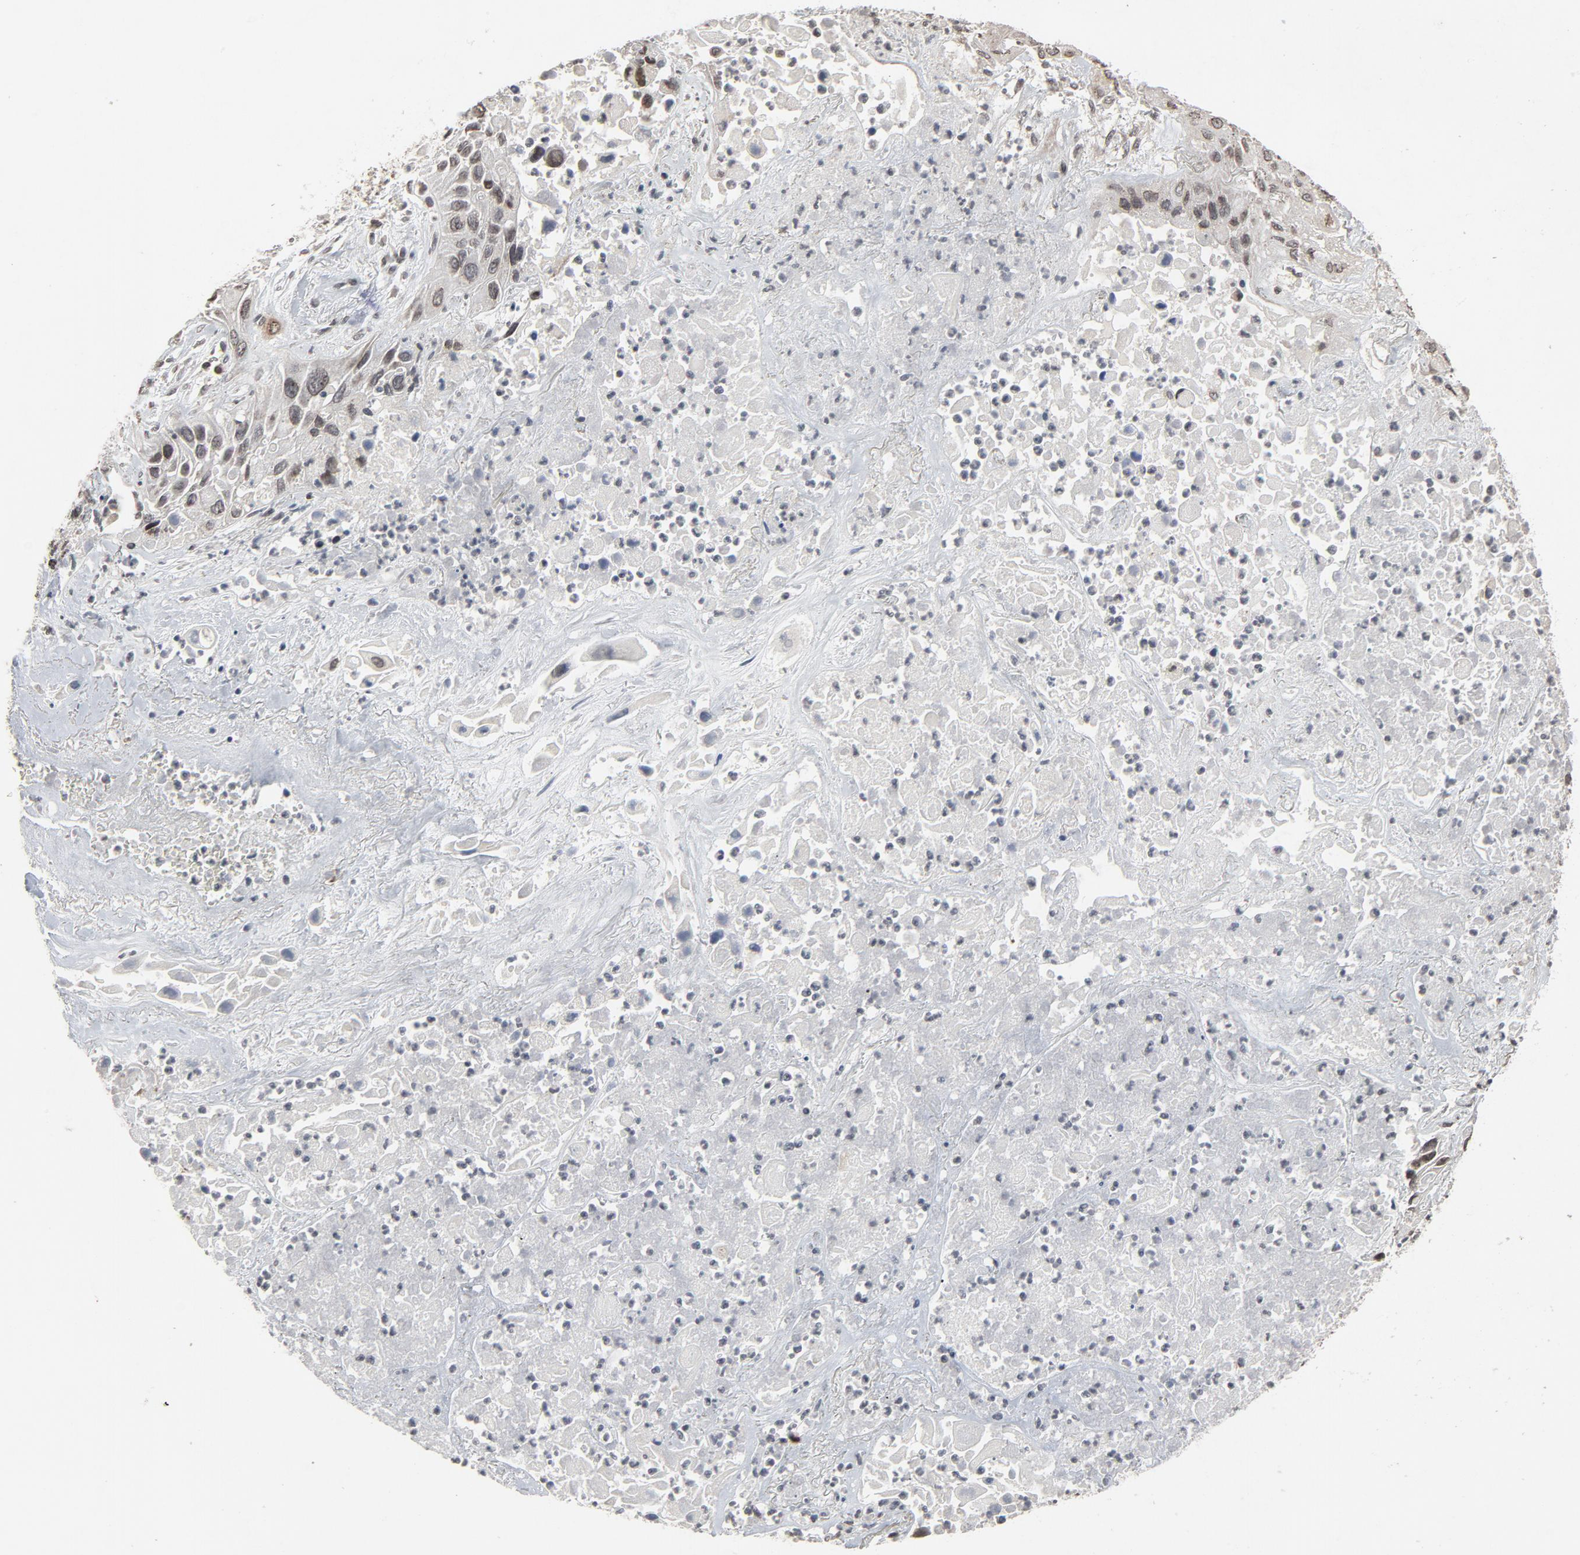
{"staining": {"intensity": "weak", "quantity": ">75%", "location": "nuclear"}, "tissue": "lung cancer", "cell_type": "Tumor cells", "image_type": "cancer", "snomed": [{"axis": "morphology", "description": "Squamous cell carcinoma, NOS"}, {"axis": "topography", "description": "Lung"}], "caption": "The photomicrograph displays a brown stain indicating the presence of a protein in the nuclear of tumor cells in squamous cell carcinoma (lung).", "gene": "POM121", "patient": {"sex": "female", "age": 76}}